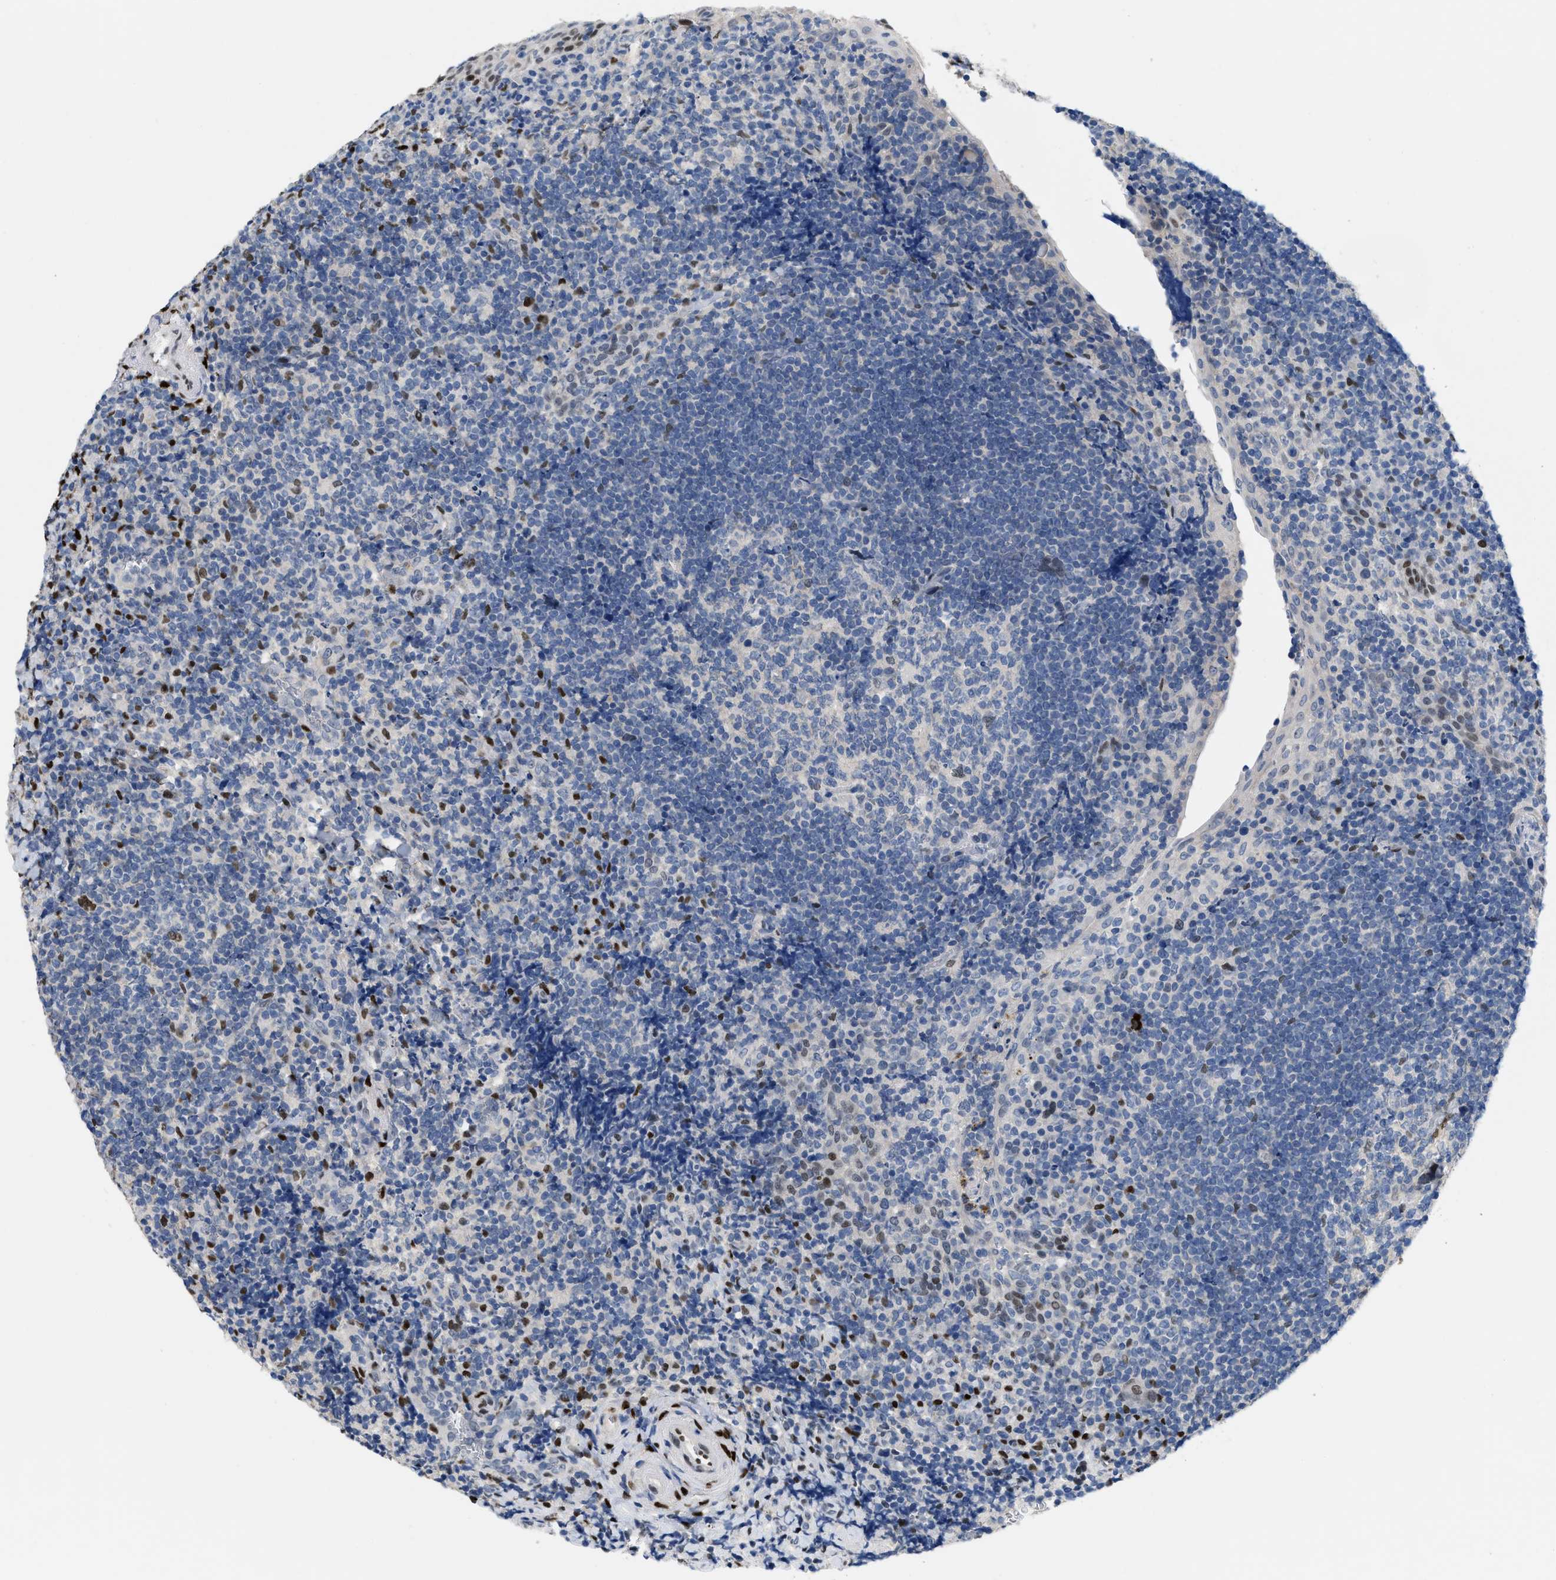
{"staining": {"intensity": "negative", "quantity": "none", "location": "none"}, "tissue": "tonsil", "cell_type": "Germinal center cells", "image_type": "normal", "snomed": [{"axis": "morphology", "description": "Normal tissue, NOS"}, {"axis": "topography", "description": "Tonsil"}], "caption": "Tonsil stained for a protein using IHC displays no expression germinal center cells.", "gene": "NFIX", "patient": {"sex": "male", "age": 37}}